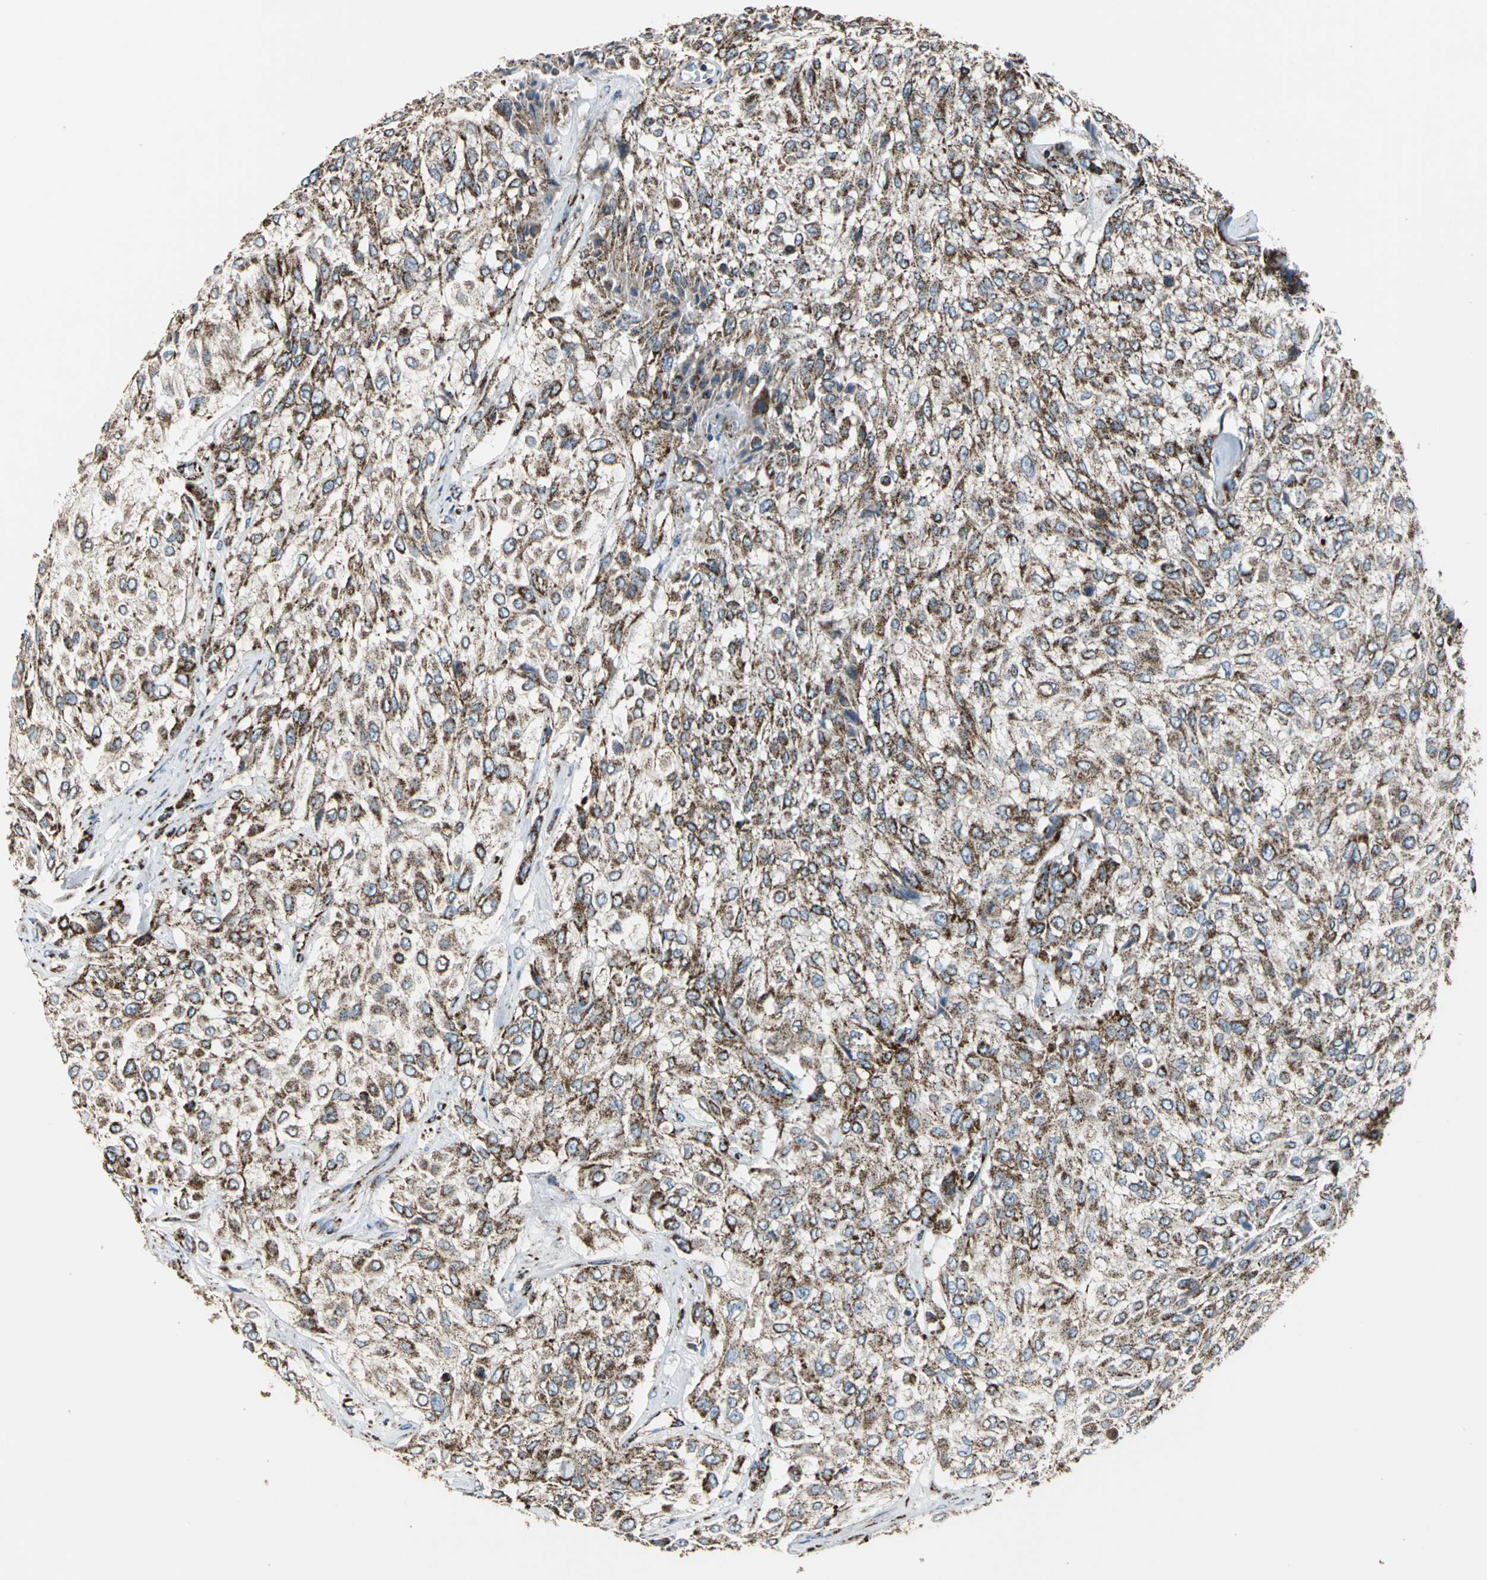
{"staining": {"intensity": "moderate", "quantity": ">75%", "location": "cytoplasmic/membranous"}, "tissue": "urothelial cancer", "cell_type": "Tumor cells", "image_type": "cancer", "snomed": [{"axis": "morphology", "description": "Urothelial carcinoma, High grade"}, {"axis": "topography", "description": "Urinary bladder"}], "caption": "Urothelial carcinoma (high-grade) stained with immunohistochemistry reveals moderate cytoplasmic/membranous expression in approximately >75% of tumor cells. (Brightfield microscopy of DAB IHC at high magnification).", "gene": "ECH1", "patient": {"sex": "male", "age": 57}}